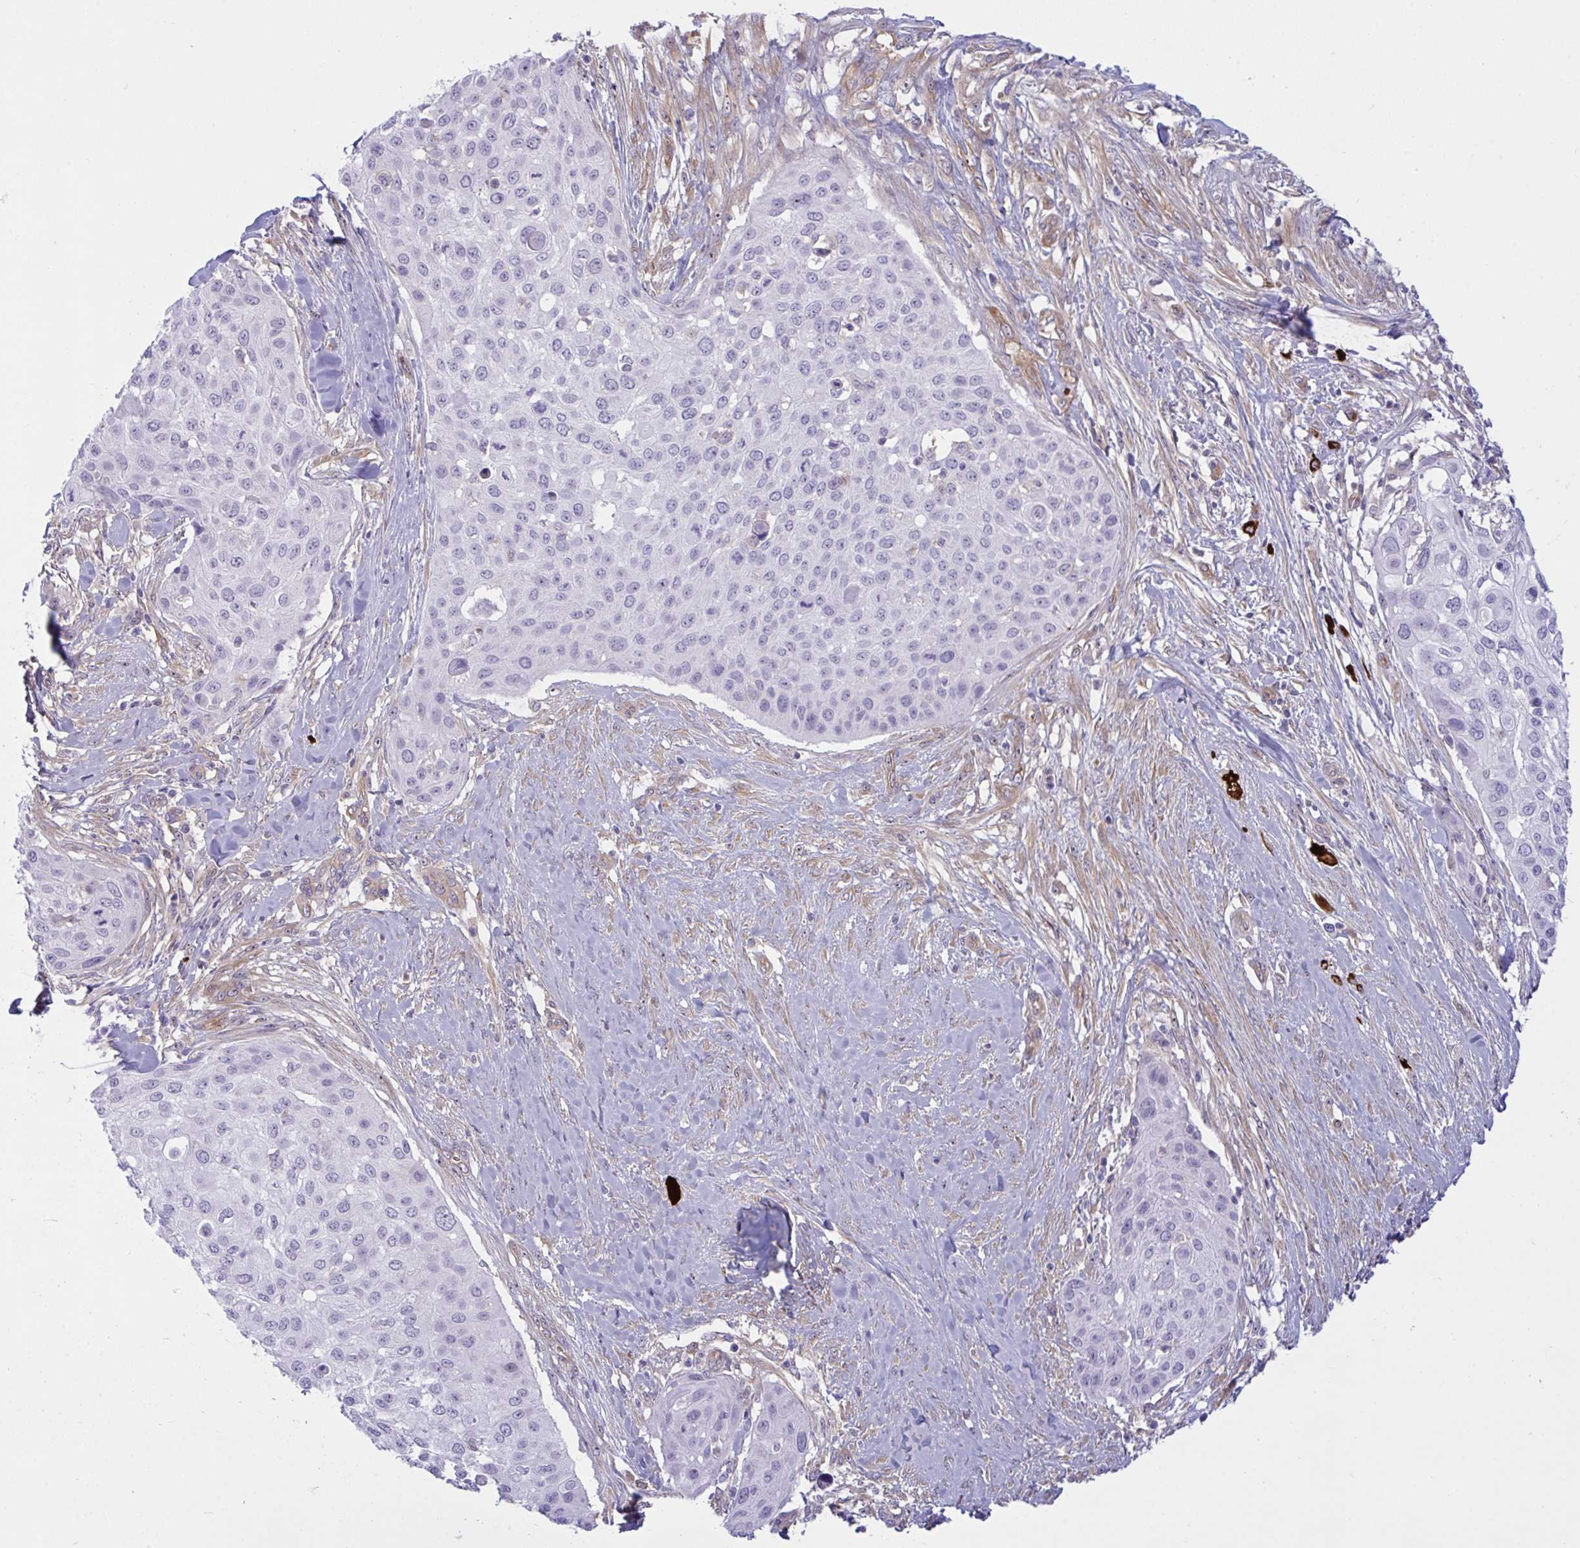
{"staining": {"intensity": "negative", "quantity": "none", "location": "none"}, "tissue": "skin cancer", "cell_type": "Tumor cells", "image_type": "cancer", "snomed": [{"axis": "morphology", "description": "Squamous cell carcinoma, NOS"}, {"axis": "topography", "description": "Skin"}], "caption": "A high-resolution micrograph shows IHC staining of skin squamous cell carcinoma, which demonstrates no significant staining in tumor cells.", "gene": "PRRT4", "patient": {"sex": "female", "age": 87}}